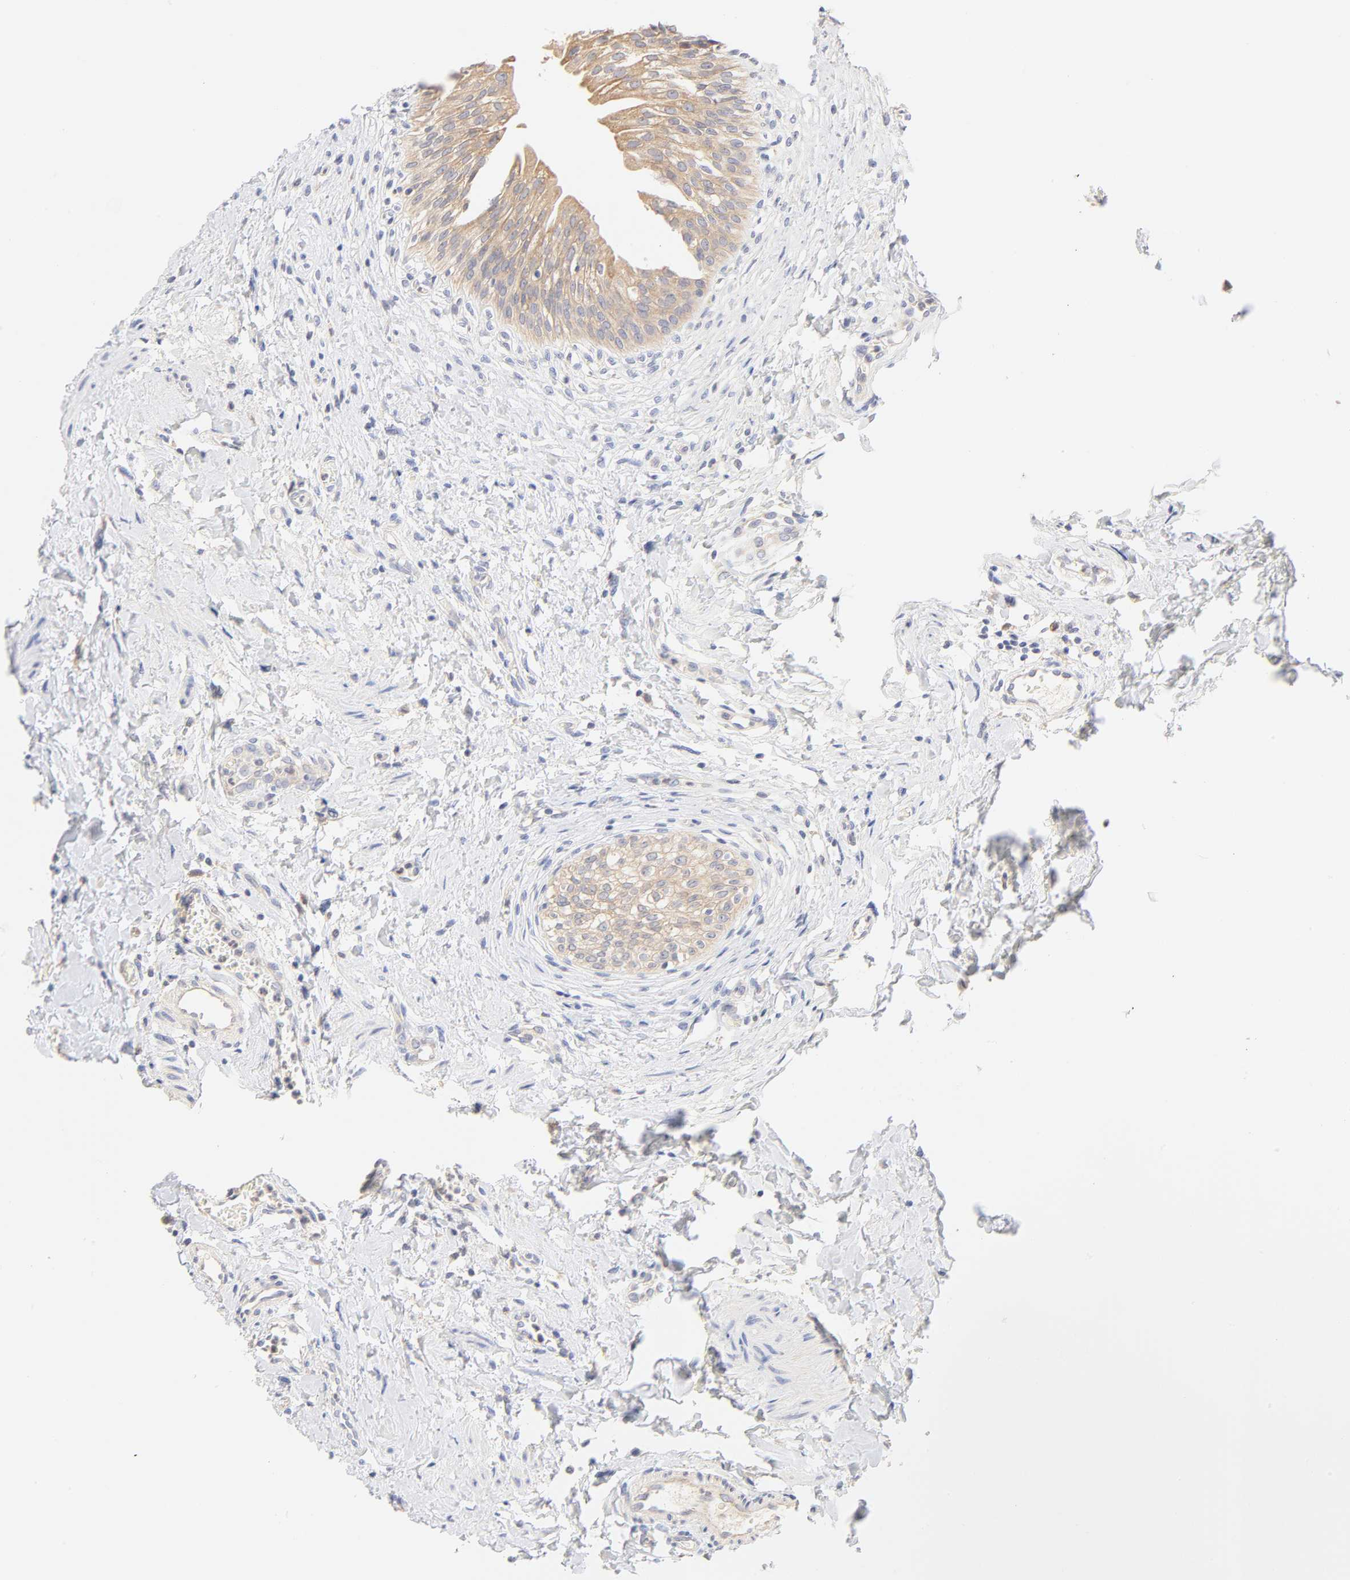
{"staining": {"intensity": "moderate", "quantity": ">75%", "location": "cytoplasmic/membranous"}, "tissue": "urinary bladder", "cell_type": "Urothelial cells", "image_type": "normal", "snomed": [{"axis": "morphology", "description": "Normal tissue, NOS"}, {"axis": "topography", "description": "Urinary bladder"}], "caption": "This histopathology image demonstrates IHC staining of benign urinary bladder, with medium moderate cytoplasmic/membranous positivity in approximately >75% of urothelial cells.", "gene": "MTERF2", "patient": {"sex": "female", "age": 80}}